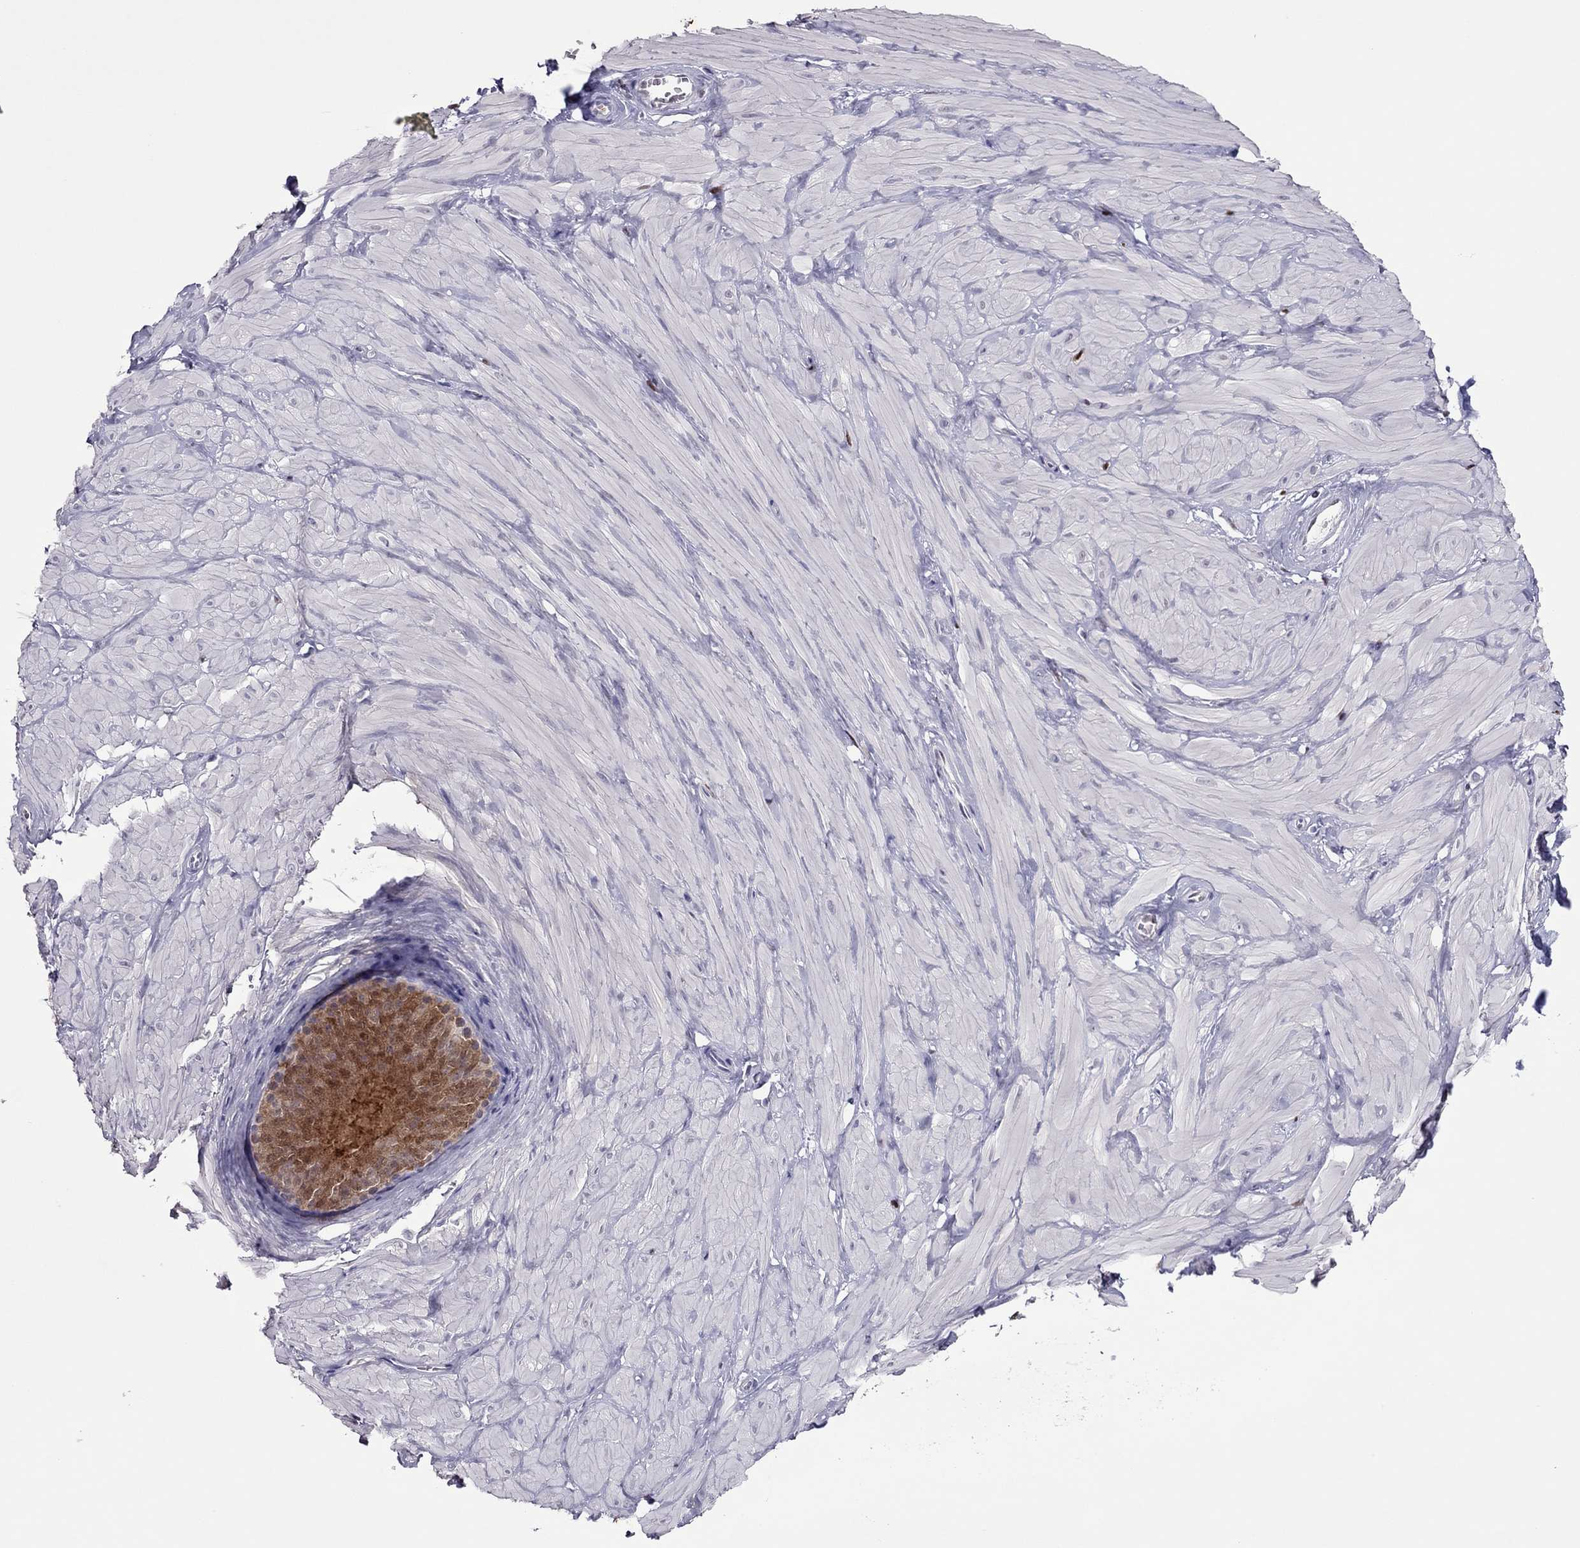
{"staining": {"intensity": "negative", "quantity": "none", "location": "none"}, "tissue": "soft tissue", "cell_type": "Fibroblasts", "image_type": "normal", "snomed": [{"axis": "morphology", "description": "Normal tissue, NOS"}, {"axis": "topography", "description": "Smooth muscle"}, {"axis": "topography", "description": "Peripheral nerve tissue"}], "caption": "Fibroblasts show no significant staining in unremarkable soft tissue. (DAB (3,3'-diaminobenzidine) IHC visualized using brightfield microscopy, high magnification).", "gene": "SPINT3", "patient": {"sex": "male", "age": 22}}